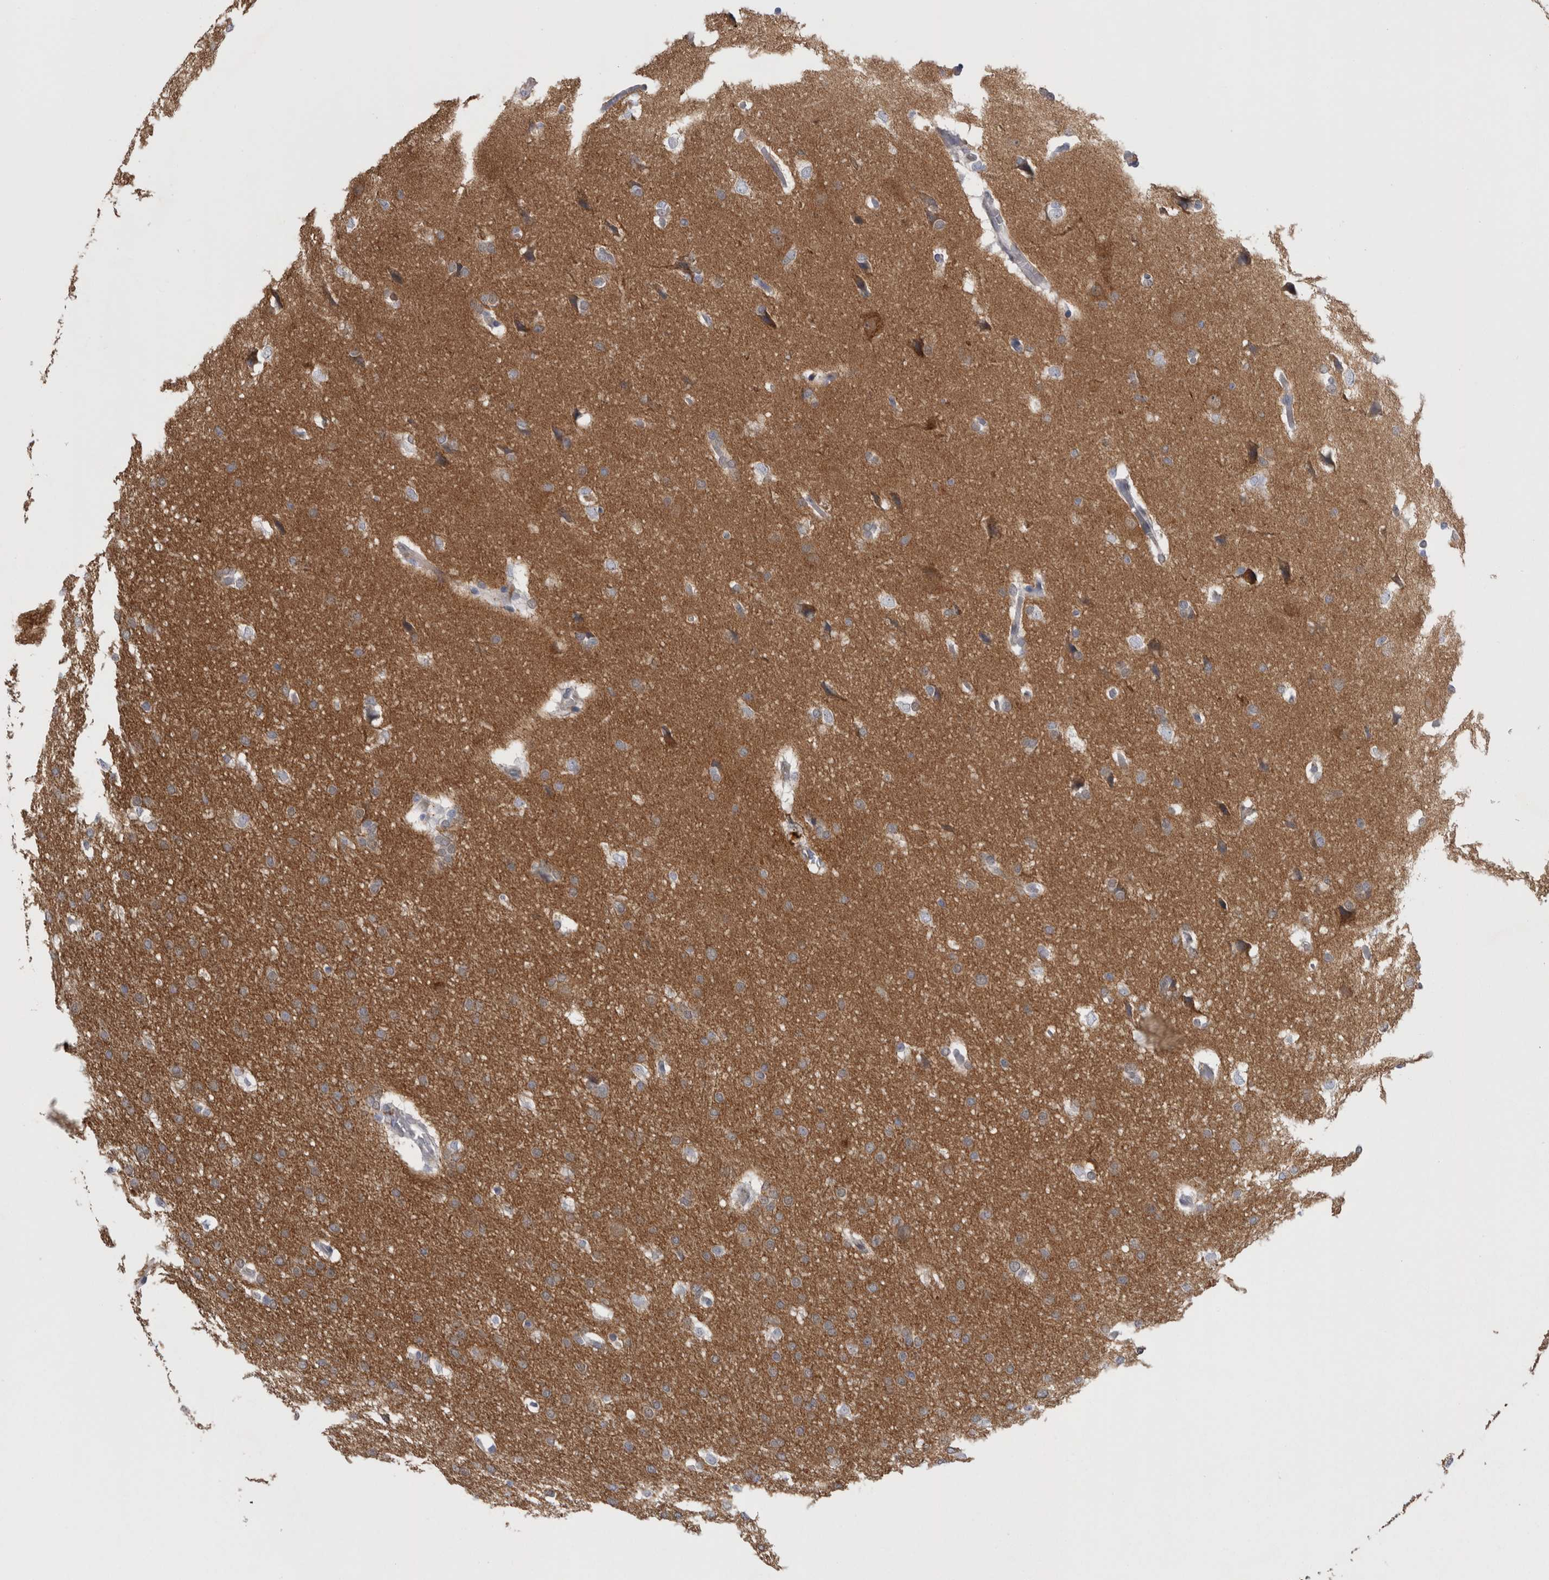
{"staining": {"intensity": "weak", "quantity": ">75%", "location": "cytoplasmic/membranous"}, "tissue": "glioma", "cell_type": "Tumor cells", "image_type": "cancer", "snomed": [{"axis": "morphology", "description": "Glioma, malignant, Low grade"}, {"axis": "topography", "description": "Brain"}], "caption": "A photomicrograph showing weak cytoplasmic/membranous staining in about >75% of tumor cells in glioma, as visualized by brown immunohistochemical staining.", "gene": "ACOT7", "patient": {"sex": "female", "age": 37}}